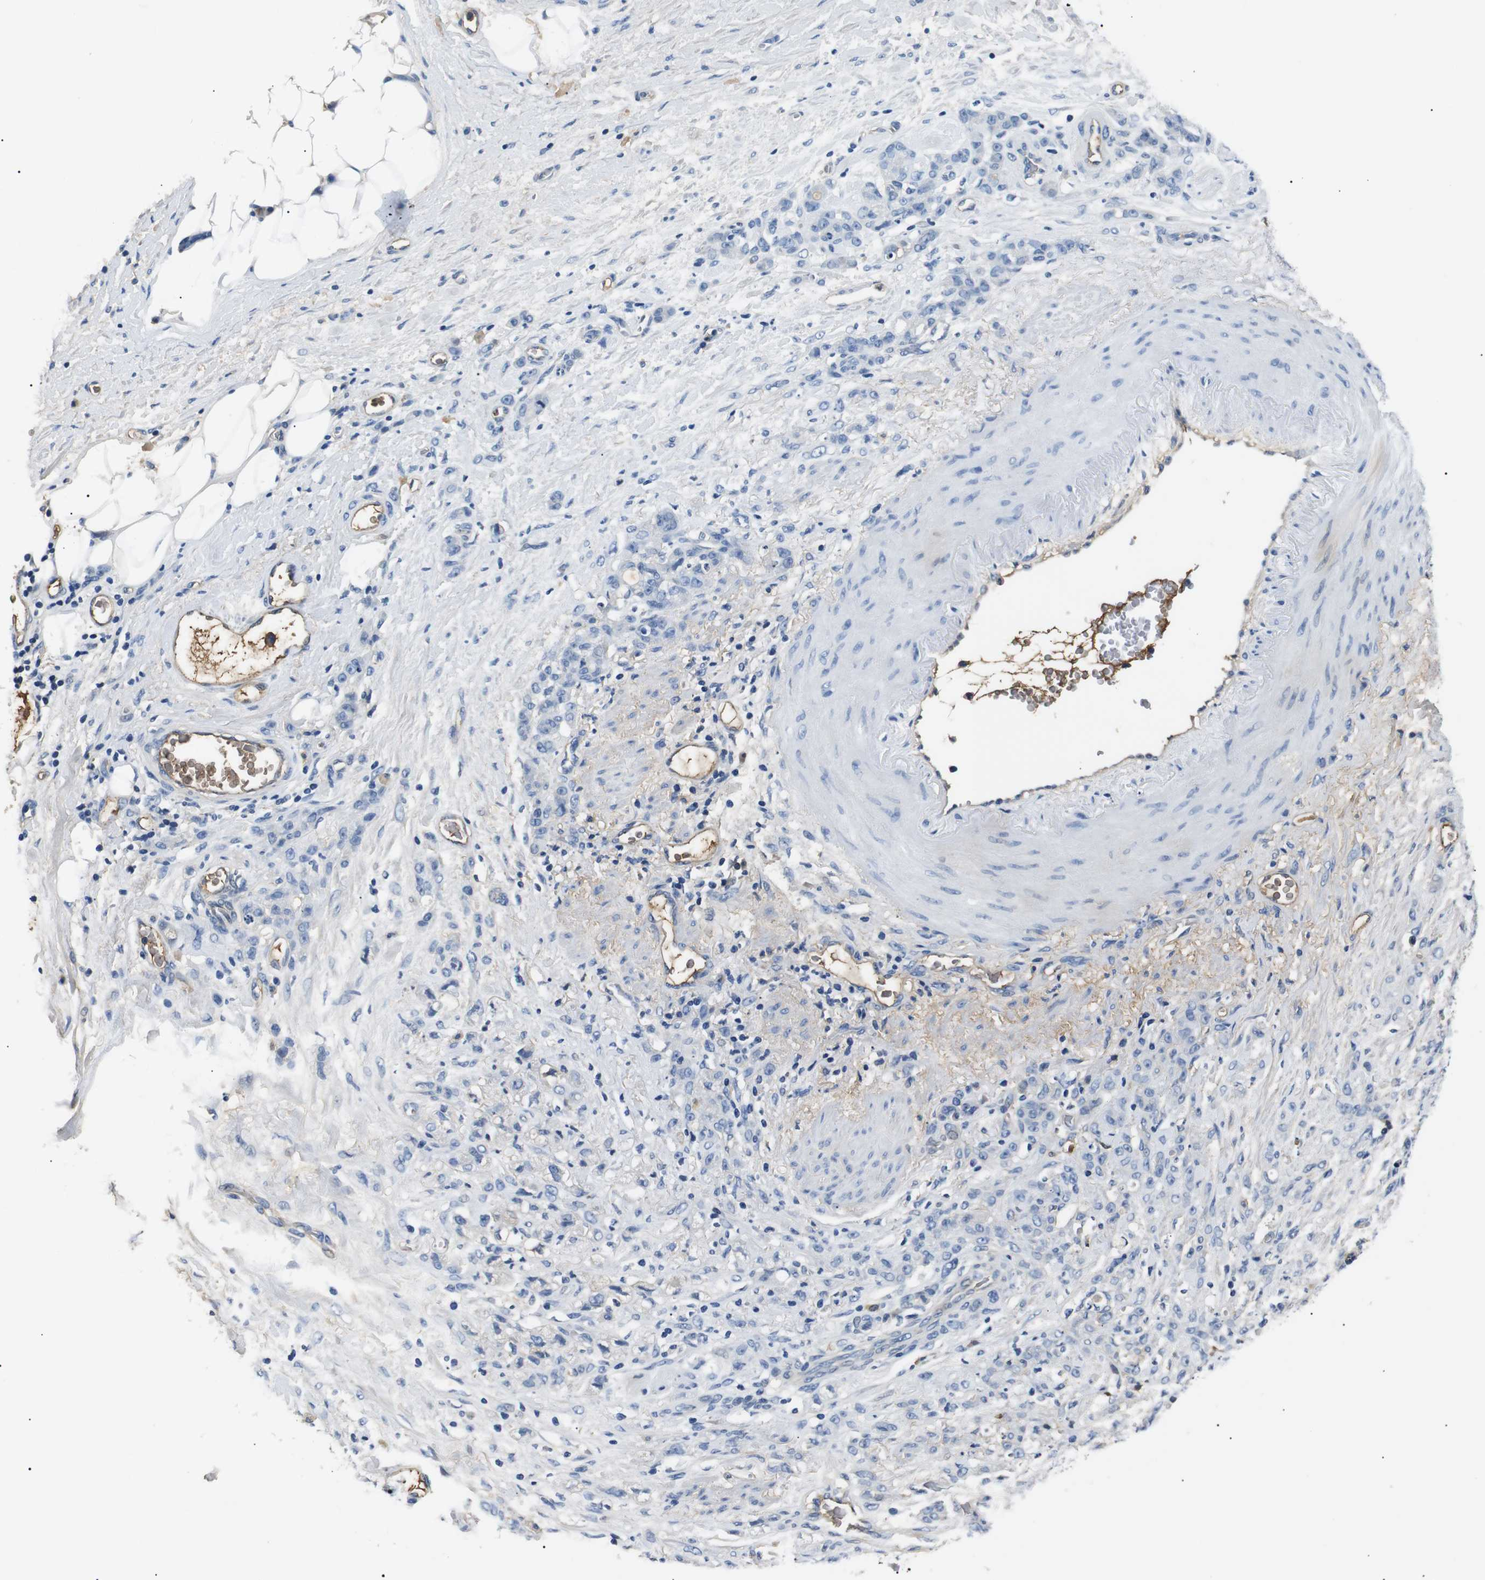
{"staining": {"intensity": "negative", "quantity": "none", "location": "none"}, "tissue": "stomach cancer", "cell_type": "Tumor cells", "image_type": "cancer", "snomed": [{"axis": "morphology", "description": "Adenocarcinoma, NOS"}, {"axis": "topography", "description": "Stomach"}], "caption": "Tumor cells show no significant protein staining in stomach cancer. (DAB immunohistochemistry (IHC) visualized using brightfield microscopy, high magnification).", "gene": "LHCGR", "patient": {"sex": "male", "age": 82}}